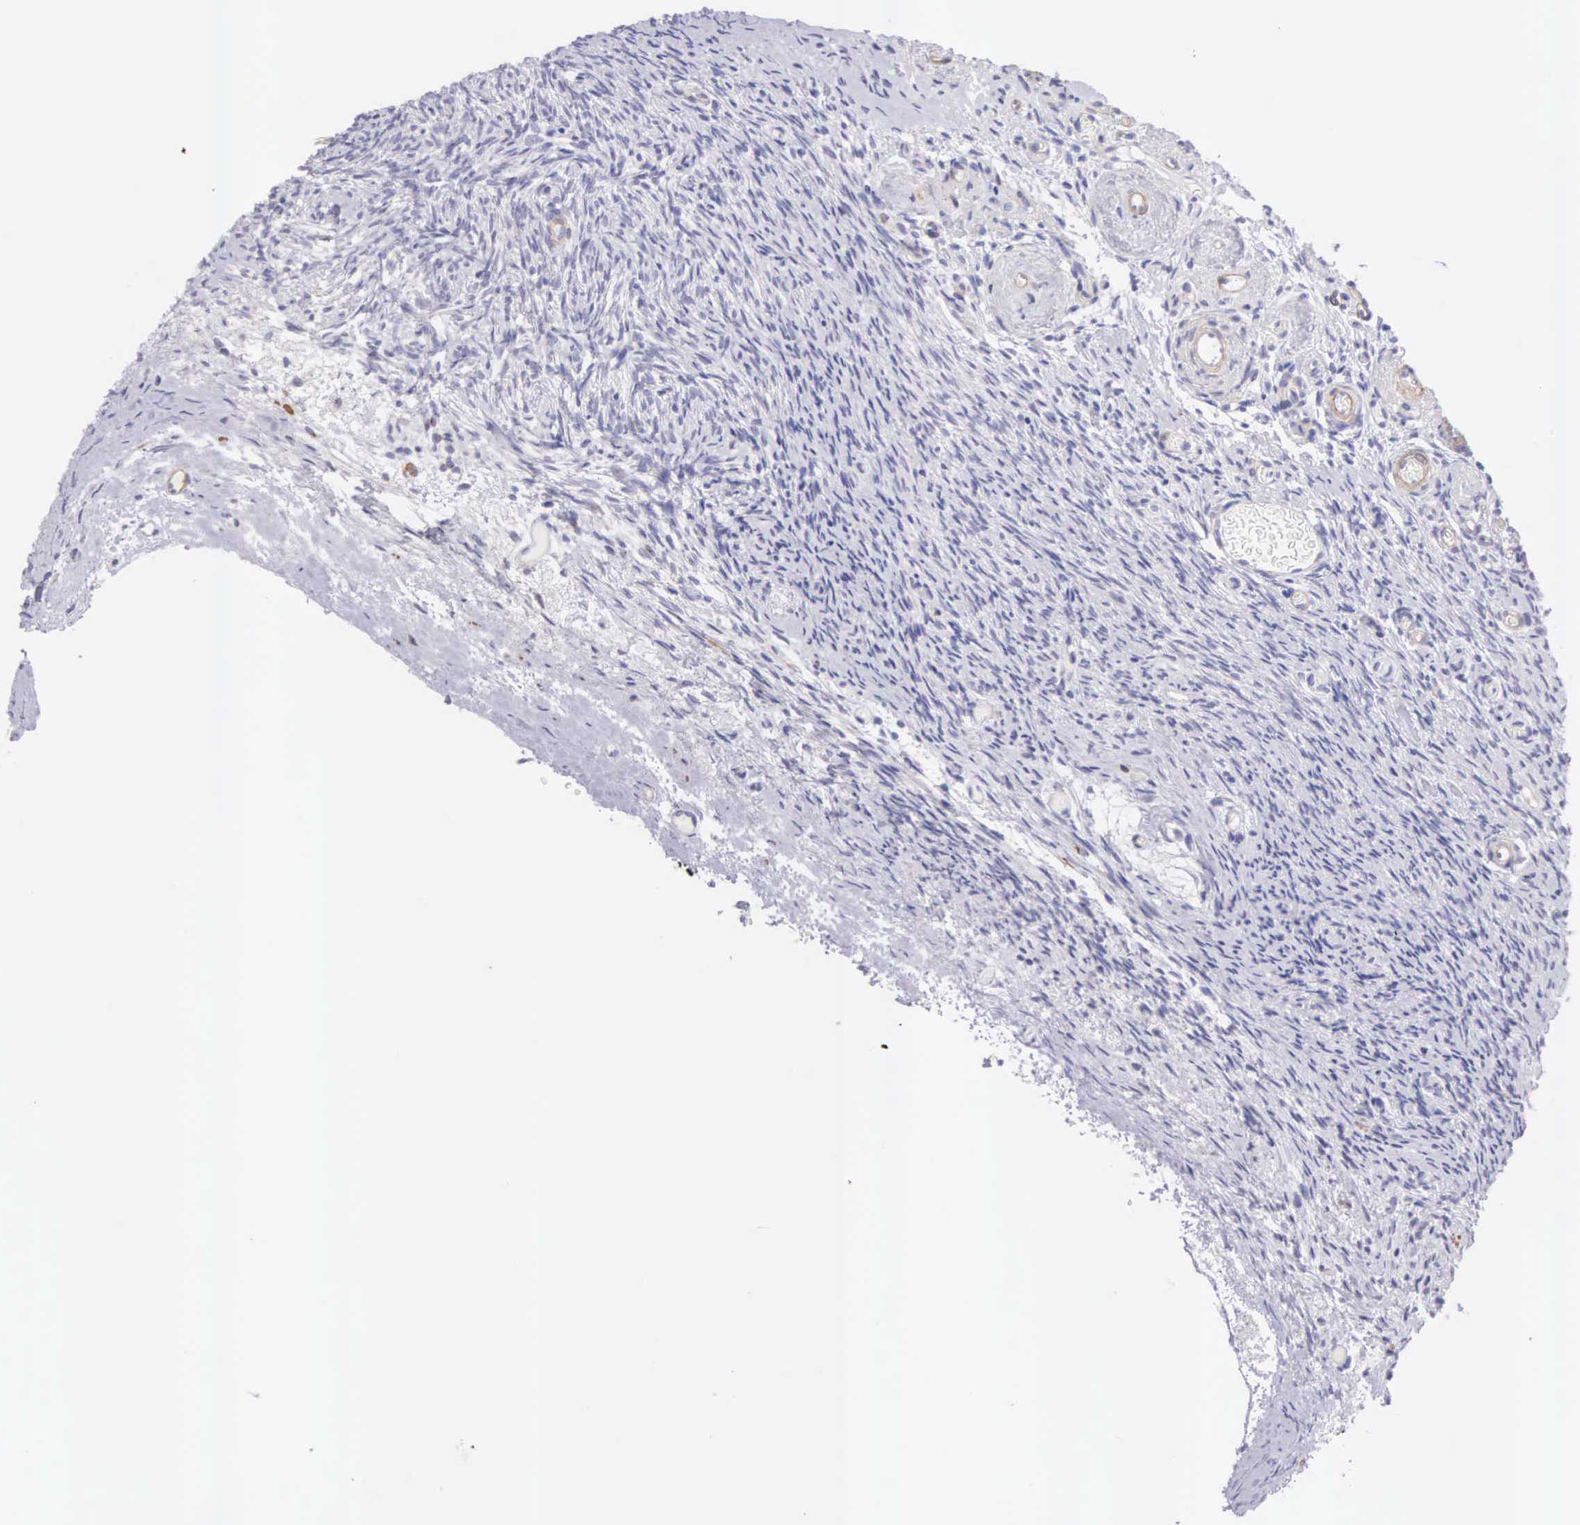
{"staining": {"intensity": "negative", "quantity": "none", "location": "none"}, "tissue": "ovary", "cell_type": "Follicle cells", "image_type": "normal", "snomed": [{"axis": "morphology", "description": "Normal tissue, NOS"}, {"axis": "topography", "description": "Ovary"}], "caption": "This is an IHC micrograph of unremarkable human ovary. There is no expression in follicle cells.", "gene": "ARFGAP3", "patient": {"sex": "female", "age": 78}}